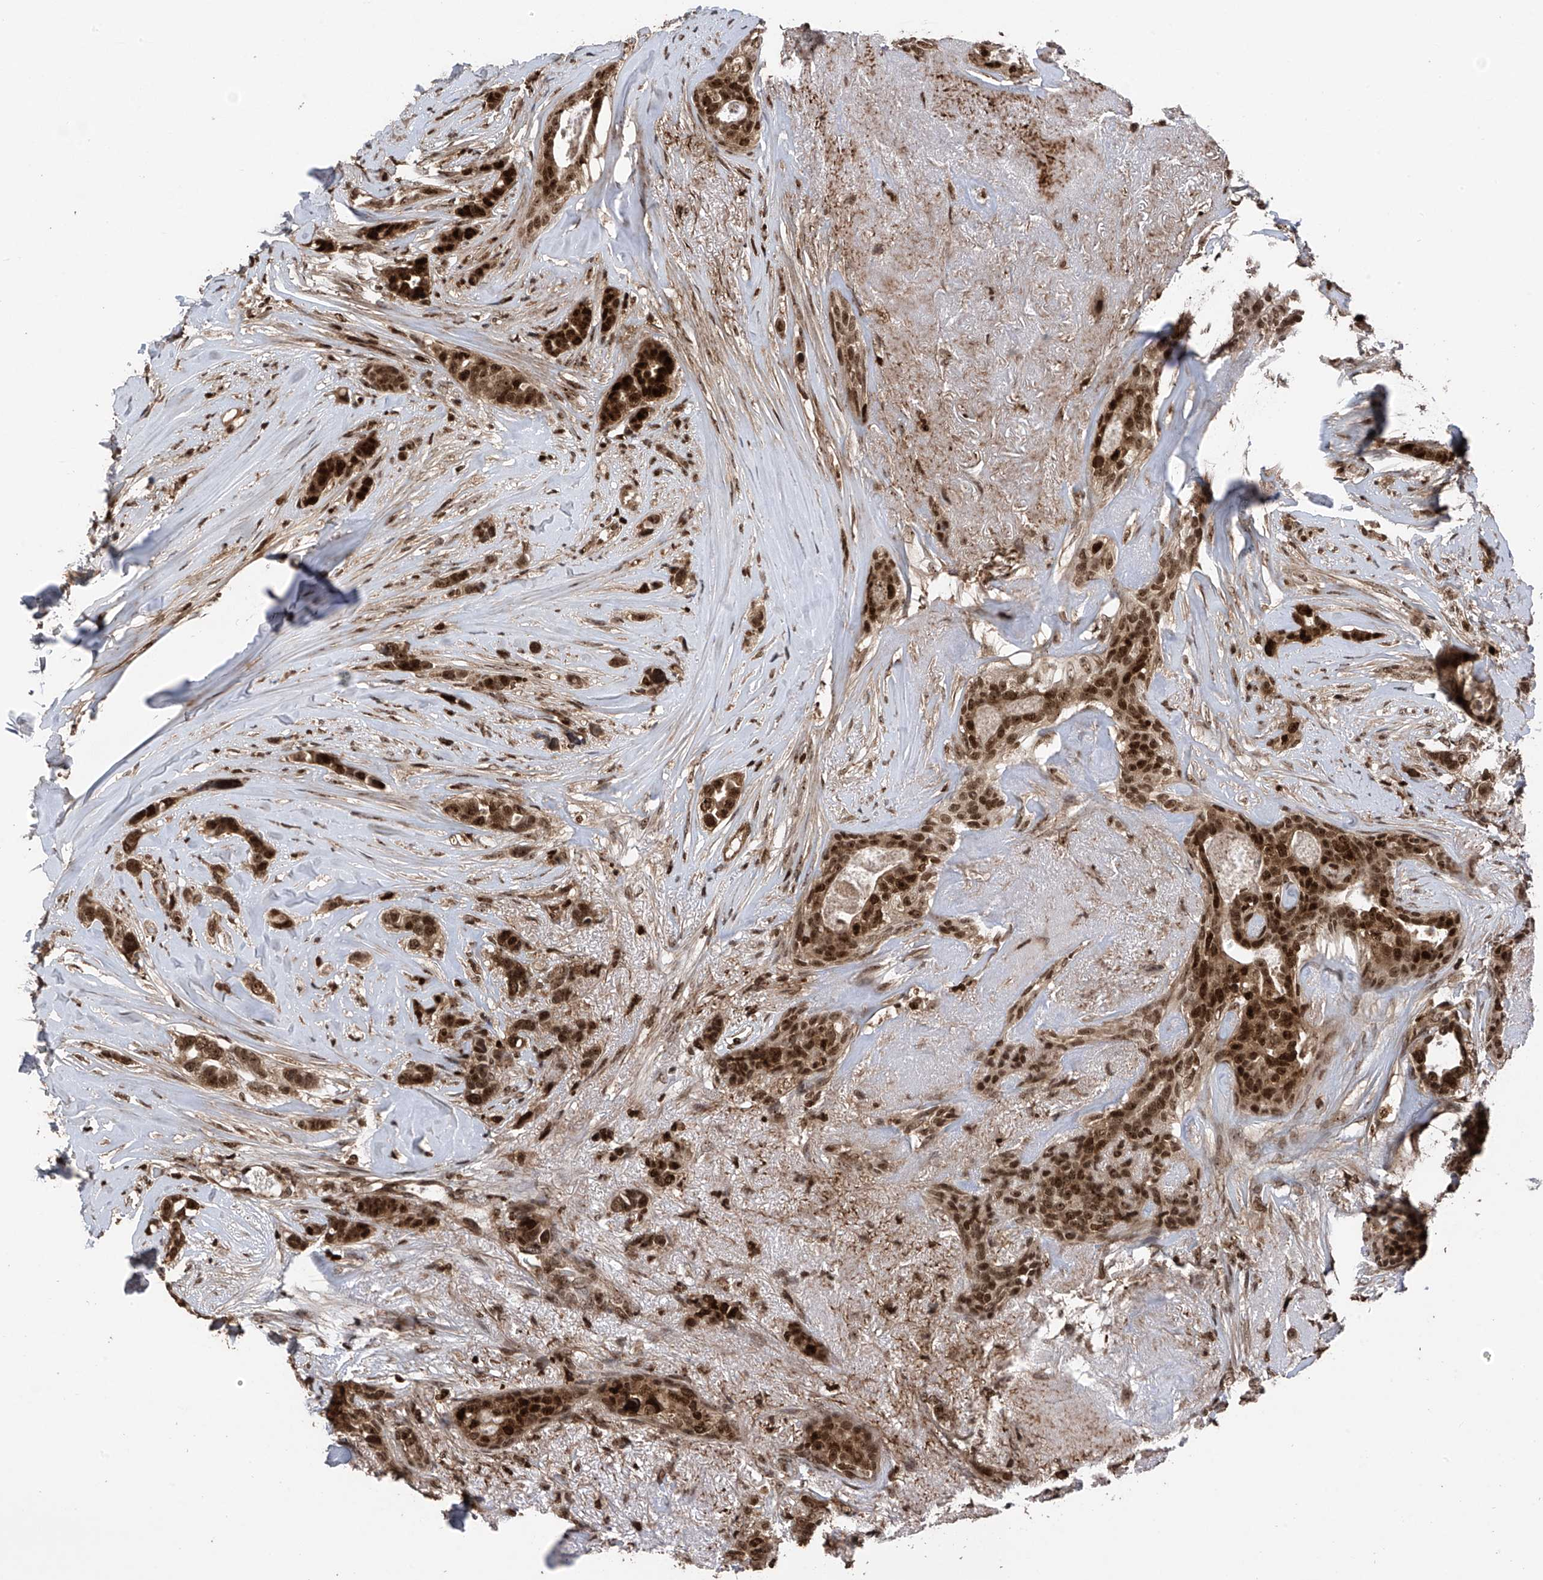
{"staining": {"intensity": "strong", "quantity": ">75%", "location": "cytoplasmic/membranous,nuclear"}, "tissue": "breast cancer", "cell_type": "Tumor cells", "image_type": "cancer", "snomed": [{"axis": "morphology", "description": "Lobular carcinoma"}, {"axis": "topography", "description": "Breast"}], "caption": "Protein staining of breast cancer (lobular carcinoma) tissue reveals strong cytoplasmic/membranous and nuclear expression in about >75% of tumor cells. Using DAB (3,3'-diaminobenzidine) (brown) and hematoxylin (blue) stains, captured at high magnification using brightfield microscopy.", "gene": "DNAJC9", "patient": {"sex": "female", "age": 51}}